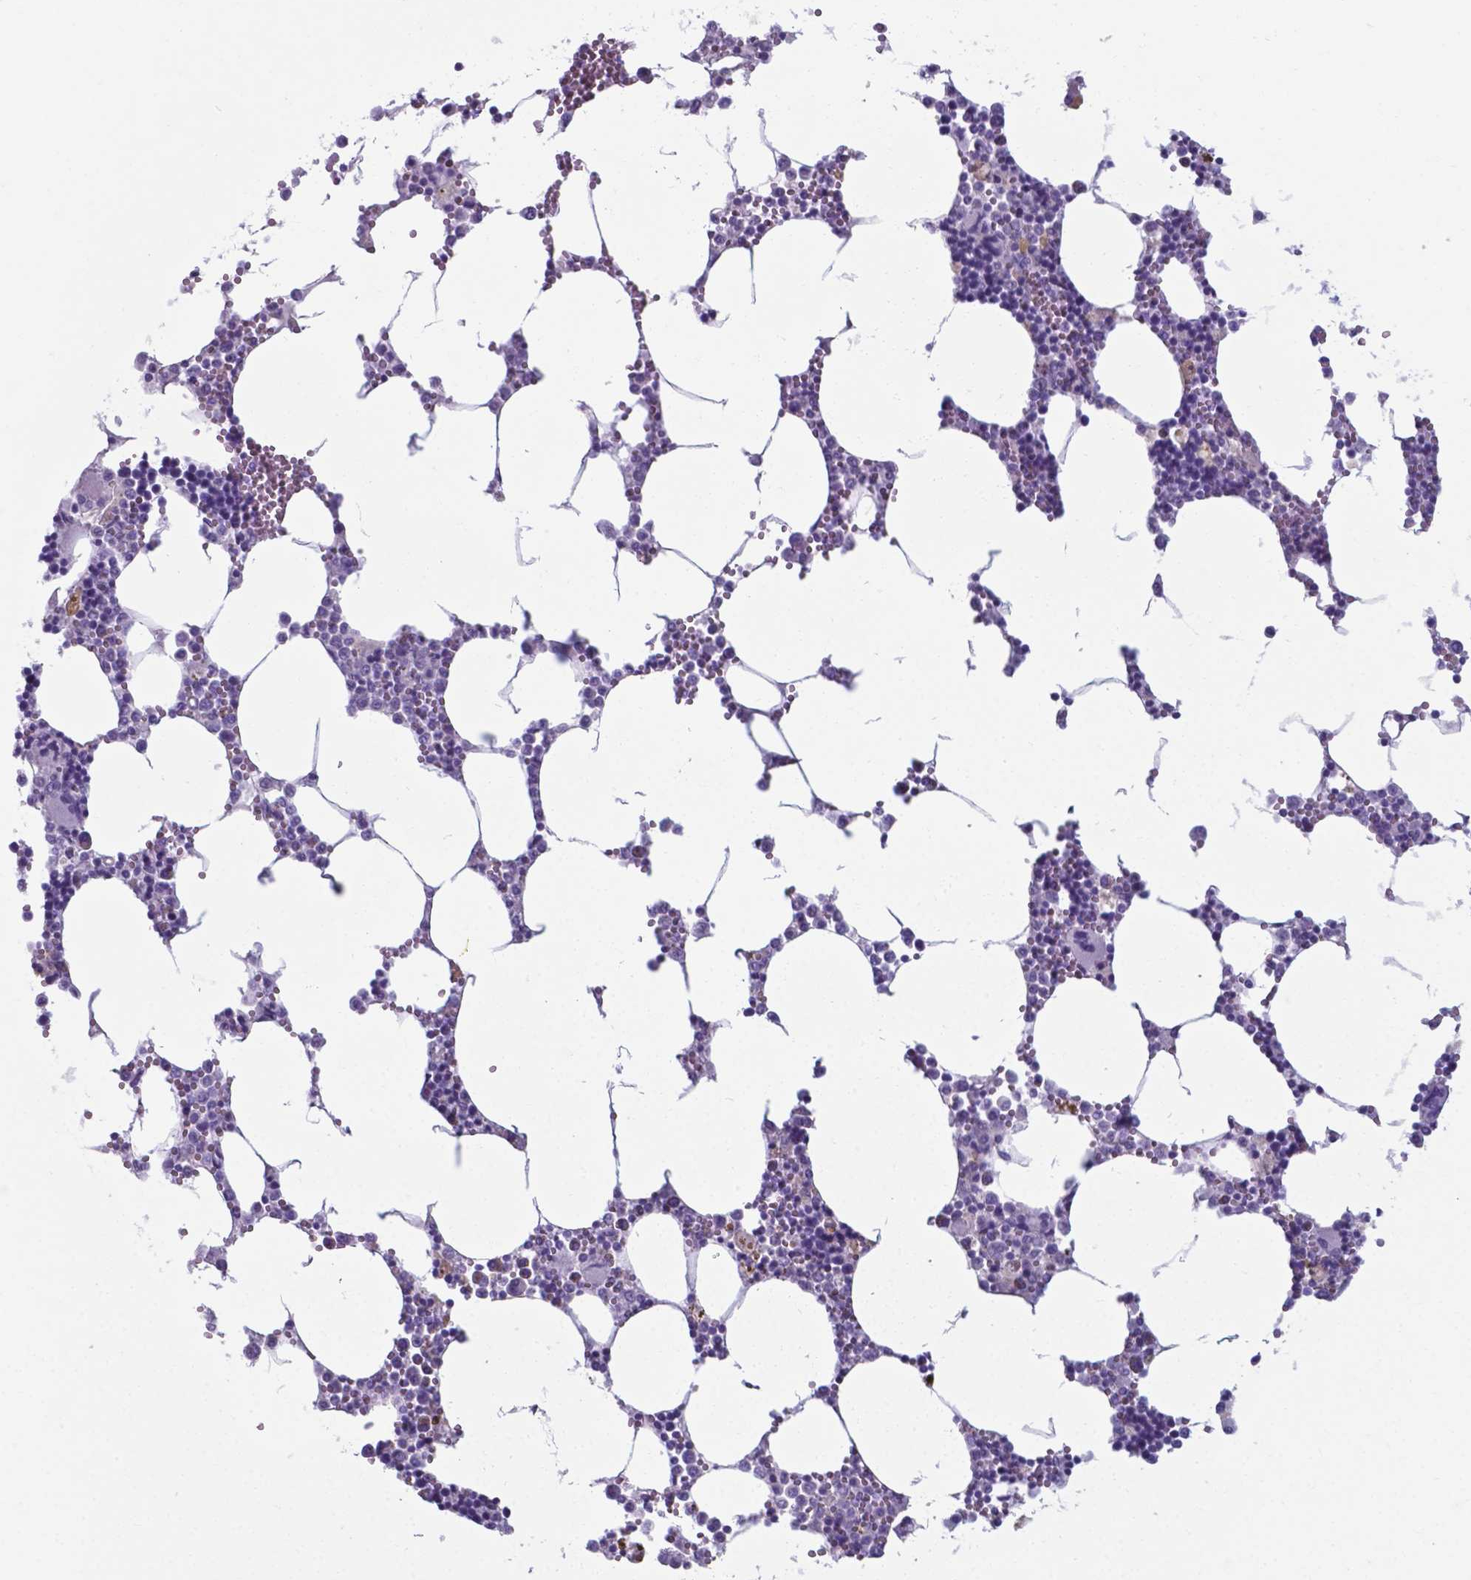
{"staining": {"intensity": "moderate", "quantity": "<25%", "location": "cytoplasmic/membranous"}, "tissue": "bone marrow", "cell_type": "Hematopoietic cells", "image_type": "normal", "snomed": [{"axis": "morphology", "description": "Normal tissue, NOS"}, {"axis": "topography", "description": "Bone marrow"}], "caption": "Protein analysis of unremarkable bone marrow displays moderate cytoplasmic/membranous positivity in about <25% of hematopoietic cells.", "gene": "AP5B1", "patient": {"sex": "male", "age": 54}}